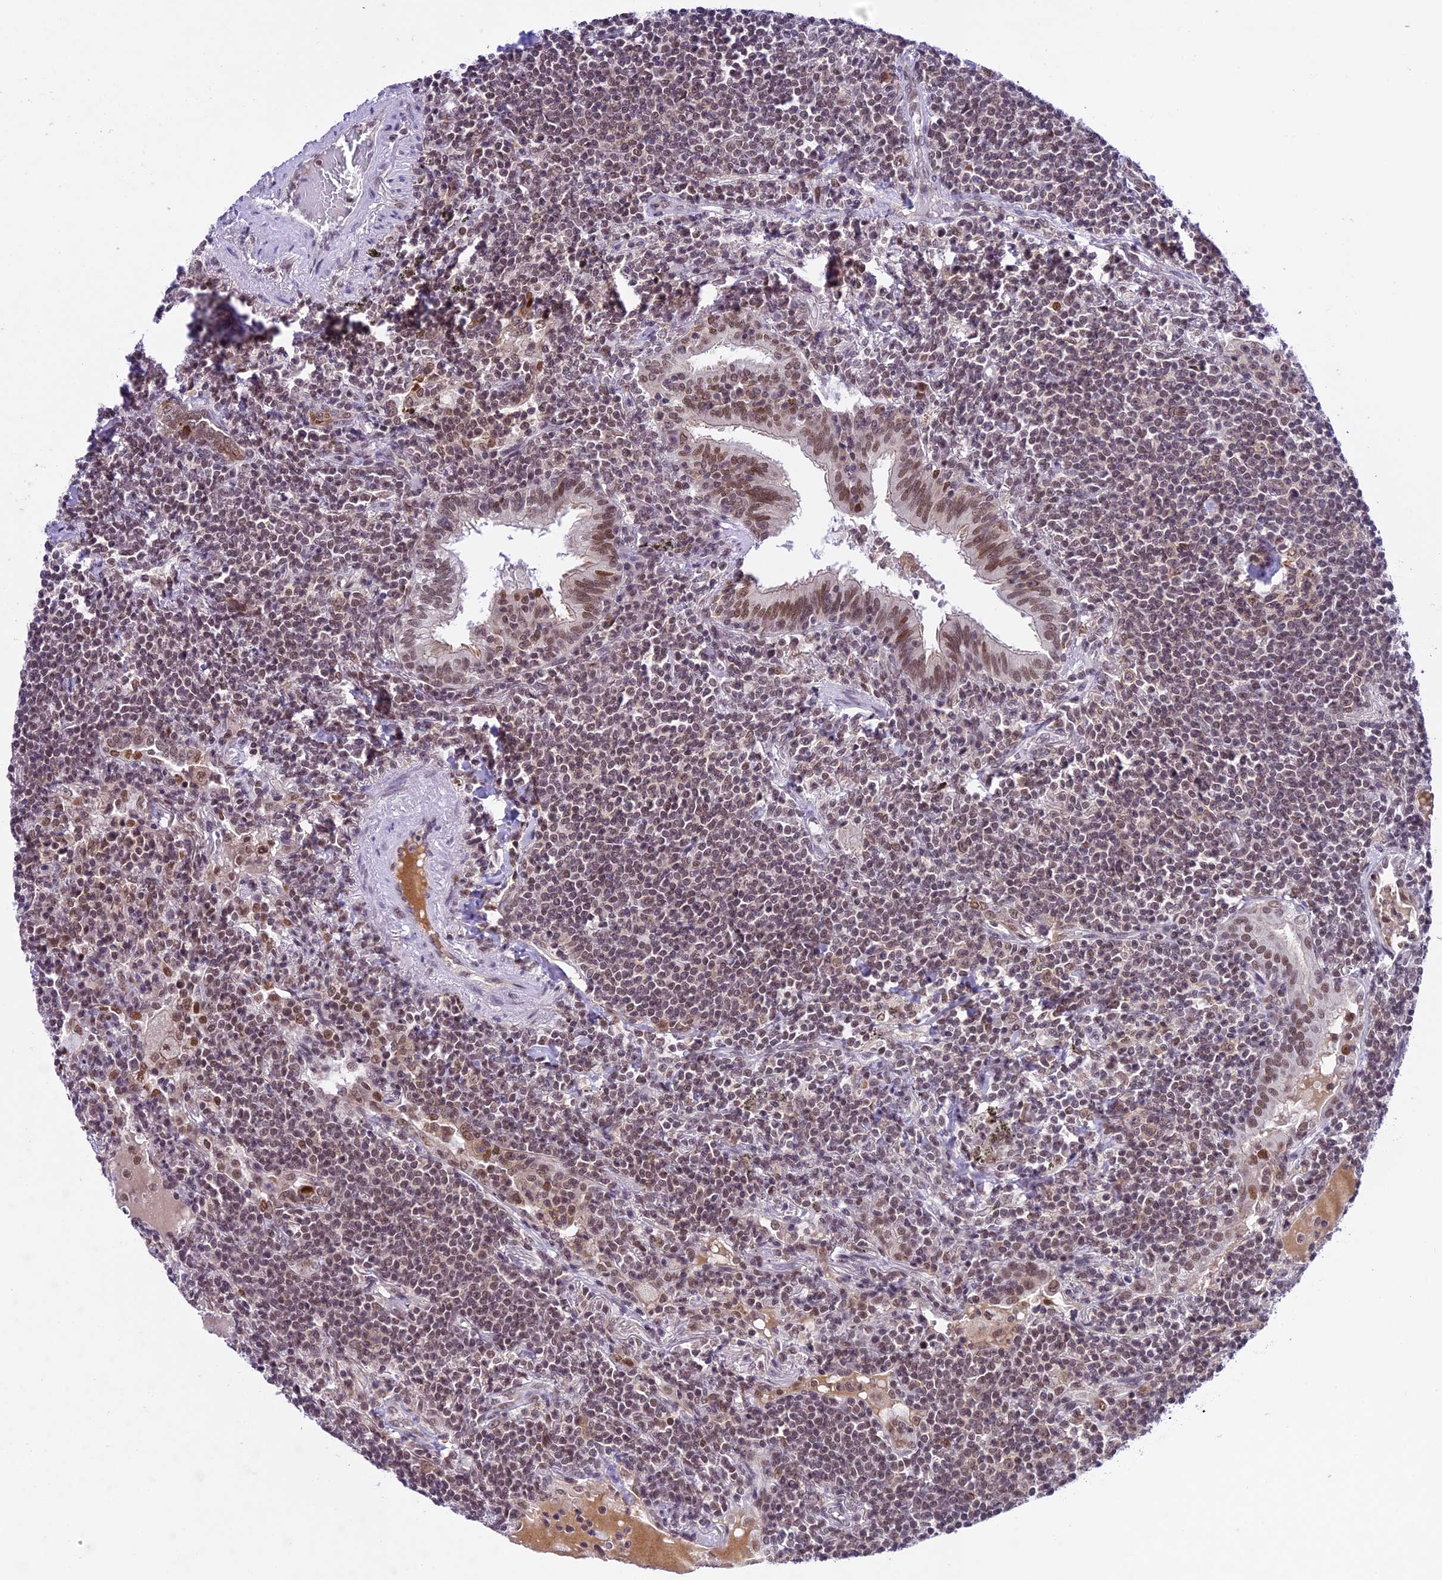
{"staining": {"intensity": "weak", "quantity": "25%-75%", "location": "nuclear"}, "tissue": "lymphoma", "cell_type": "Tumor cells", "image_type": "cancer", "snomed": [{"axis": "morphology", "description": "Malignant lymphoma, non-Hodgkin's type, Low grade"}, {"axis": "topography", "description": "Lung"}], "caption": "Malignant lymphoma, non-Hodgkin's type (low-grade) was stained to show a protein in brown. There is low levels of weak nuclear expression in about 25%-75% of tumor cells.", "gene": "SHKBP1", "patient": {"sex": "female", "age": 71}}